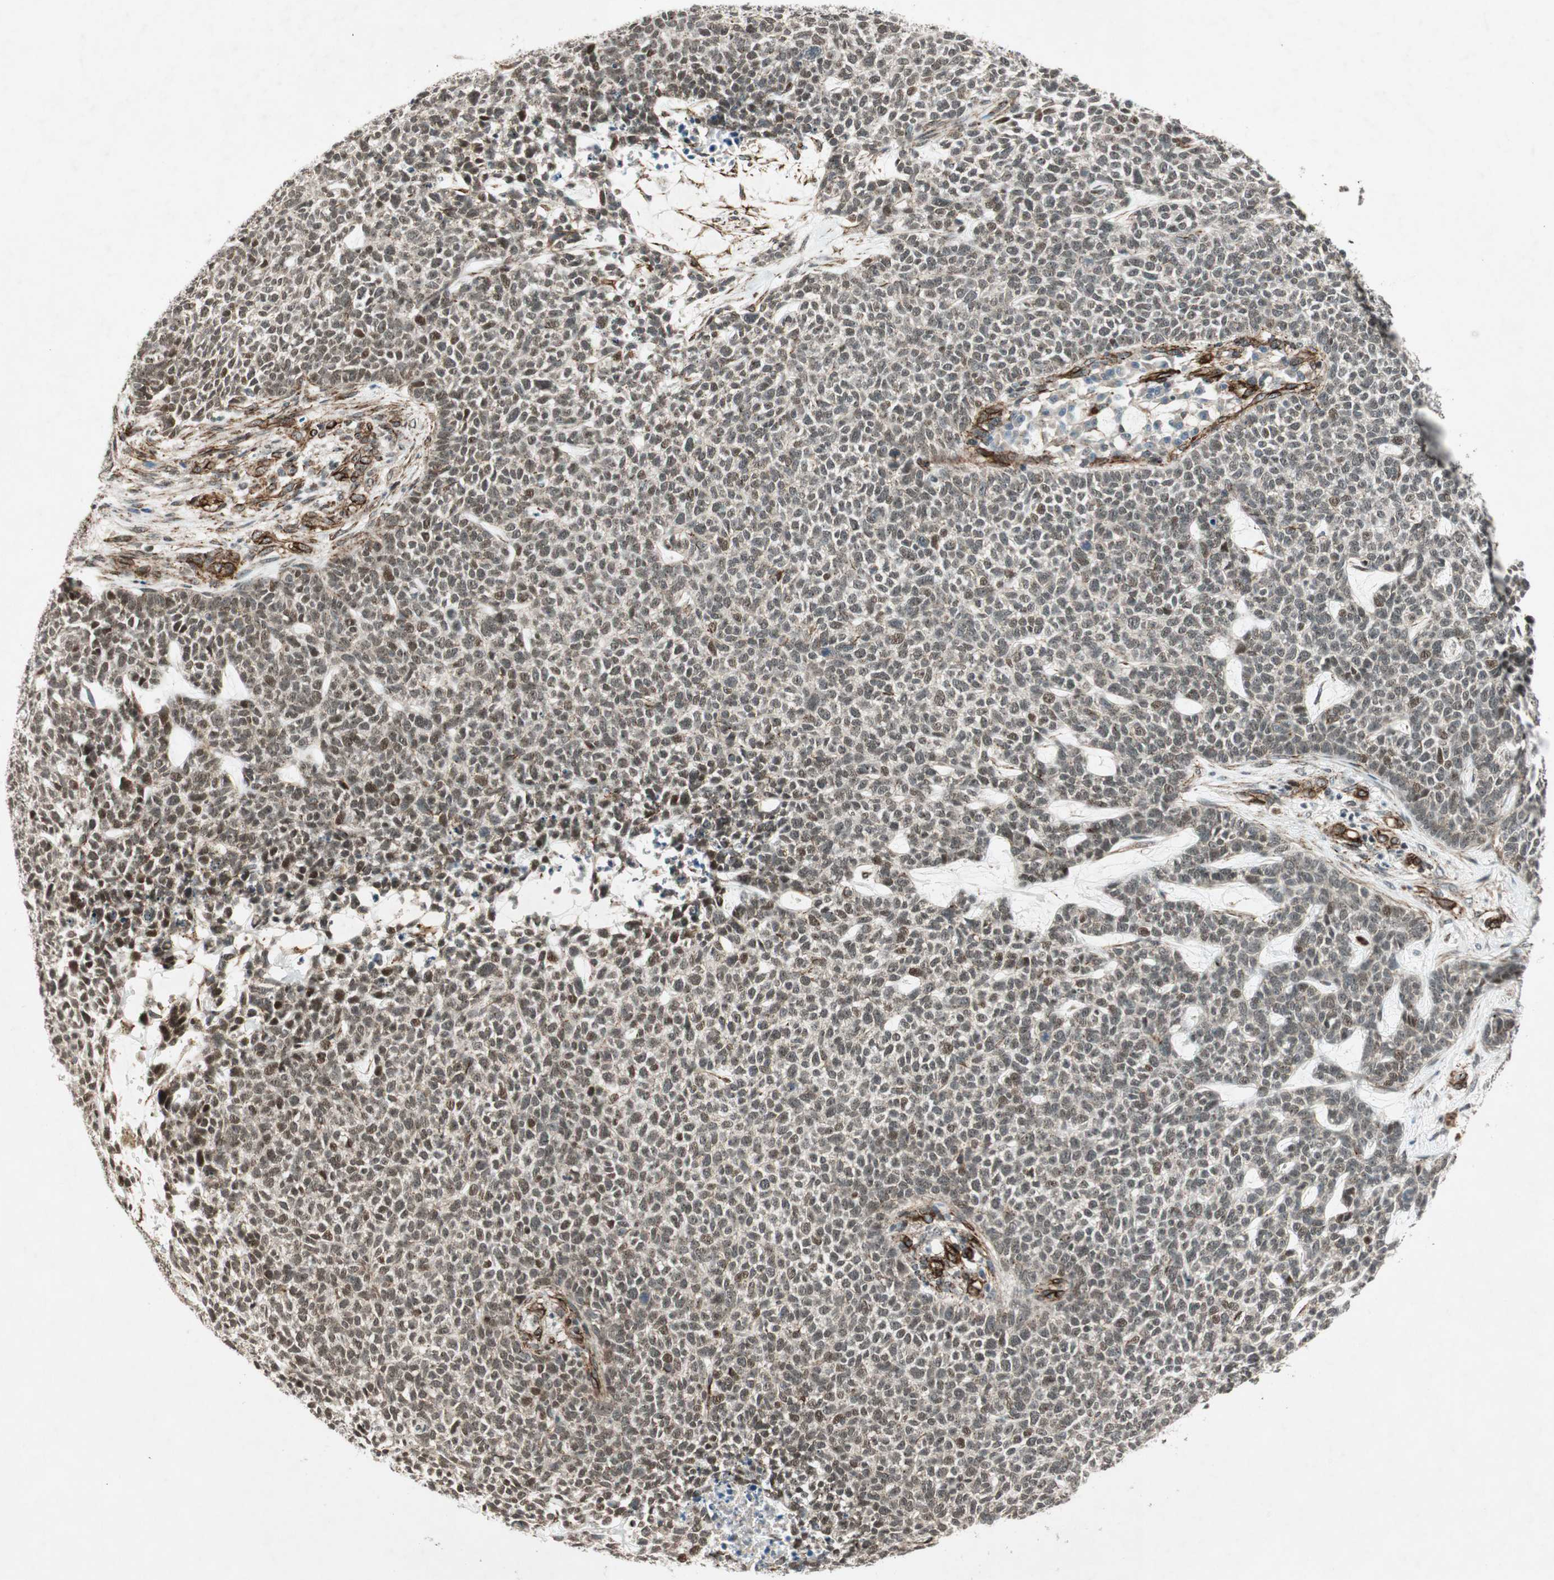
{"staining": {"intensity": "moderate", "quantity": ">75%", "location": "nuclear"}, "tissue": "skin cancer", "cell_type": "Tumor cells", "image_type": "cancer", "snomed": [{"axis": "morphology", "description": "Basal cell carcinoma"}, {"axis": "topography", "description": "Skin"}], "caption": "Protein staining of skin basal cell carcinoma tissue exhibits moderate nuclear expression in about >75% of tumor cells.", "gene": "CDK19", "patient": {"sex": "female", "age": 84}}